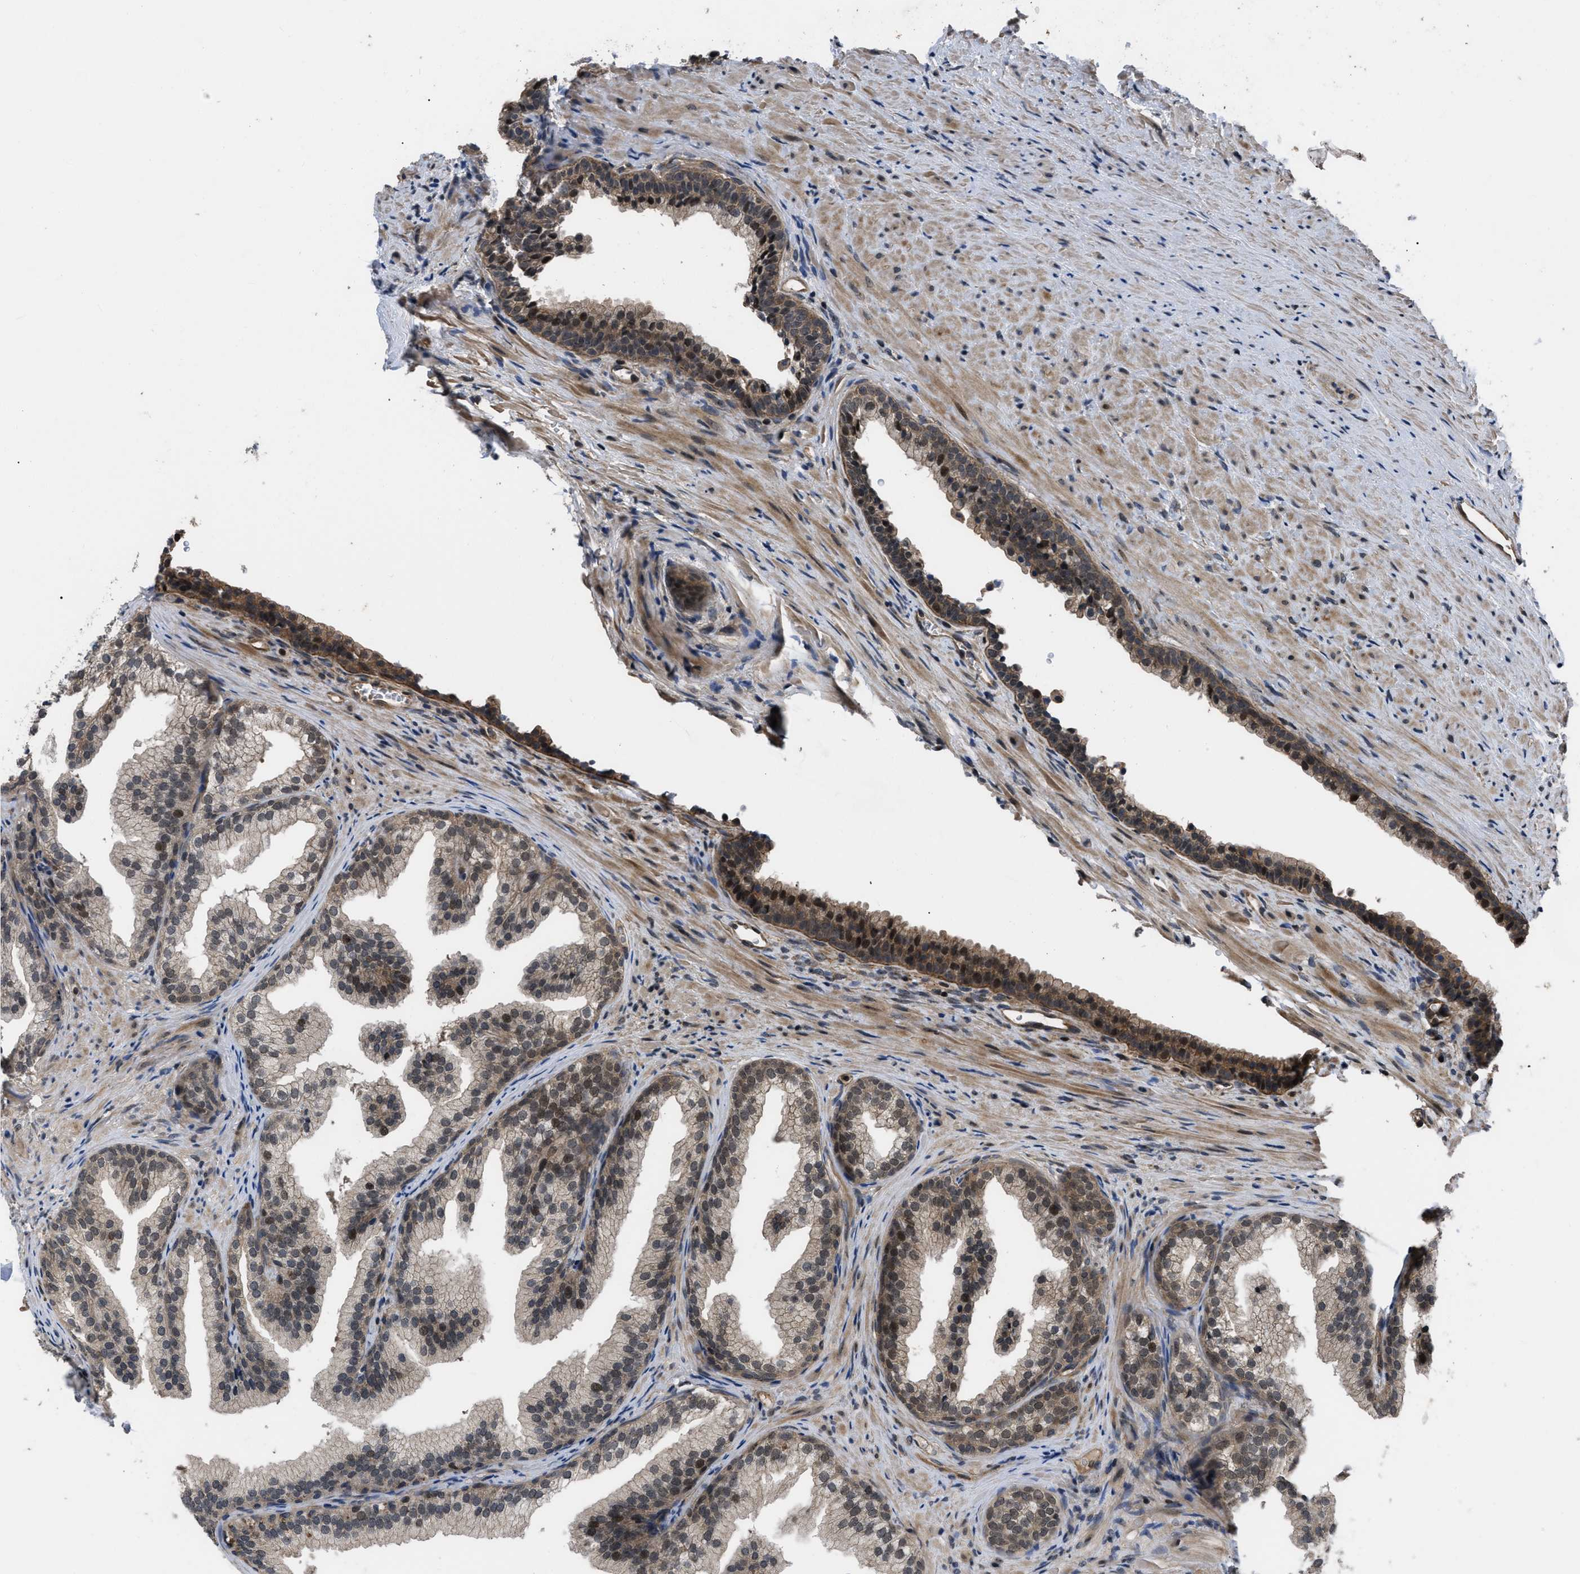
{"staining": {"intensity": "moderate", "quantity": "25%-75%", "location": "cytoplasmic/membranous,nuclear"}, "tissue": "prostate", "cell_type": "Glandular cells", "image_type": "normal", "snomed": [{"axis": "morphology", "description": "Normal tissue, NOS"}, {"axis": "topography", "description": "Prostate"}], "caption": "IHC staining of normal prostate, which displays medium levels of moderate cytoplasmic/membranous,nuclear positivity in about 25%-75% of glandular cells indicating moderate cytoplasmic/membranous,nuclear protein staining. The staining was performed using DAB (brown) for protein detection and nuclei were counterstained in hematoxylin (blue).", "gene": "DNAJC14", "patient": {"sex": "male", "age": 76}}